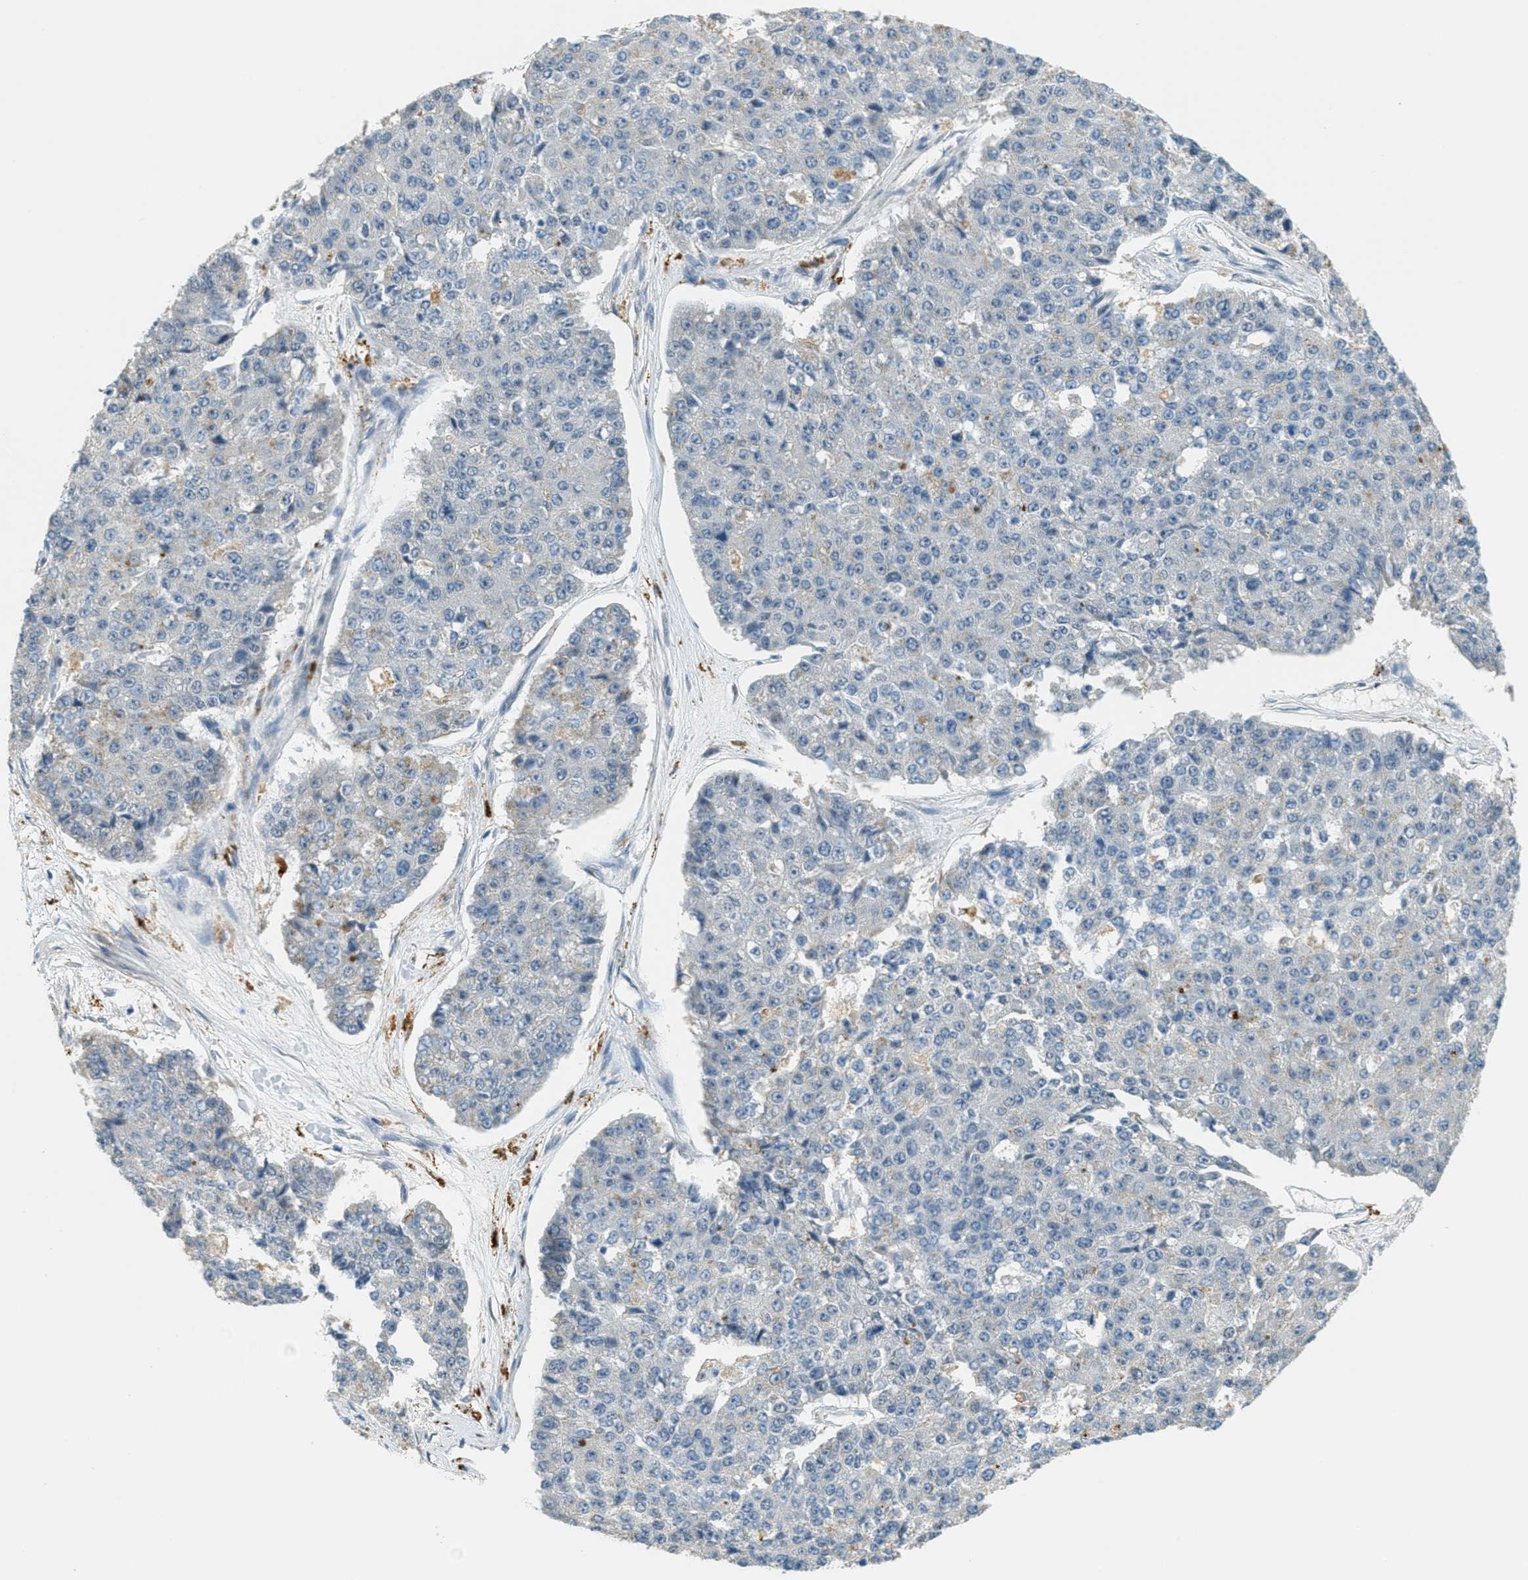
{"staining": {"intensity": "negative", "quantity": "none", "location": "none"}, "tissue": "pancreatic cancer", "cell_type": "Tumor cells", "image_type": "cancer", "snomed": [{"axis": "morphology", "description": "Adenocarcinoma, NOS"}, {"axis": "topography", "description": "Pancreas"}], "caption": "A photomicrograph of adenocarcinoma (pancreatic) stained for a protein shows no brown staining in tumor cells.", "gene": "TCF3", "patient": {"sex": "male", "age": 50}}